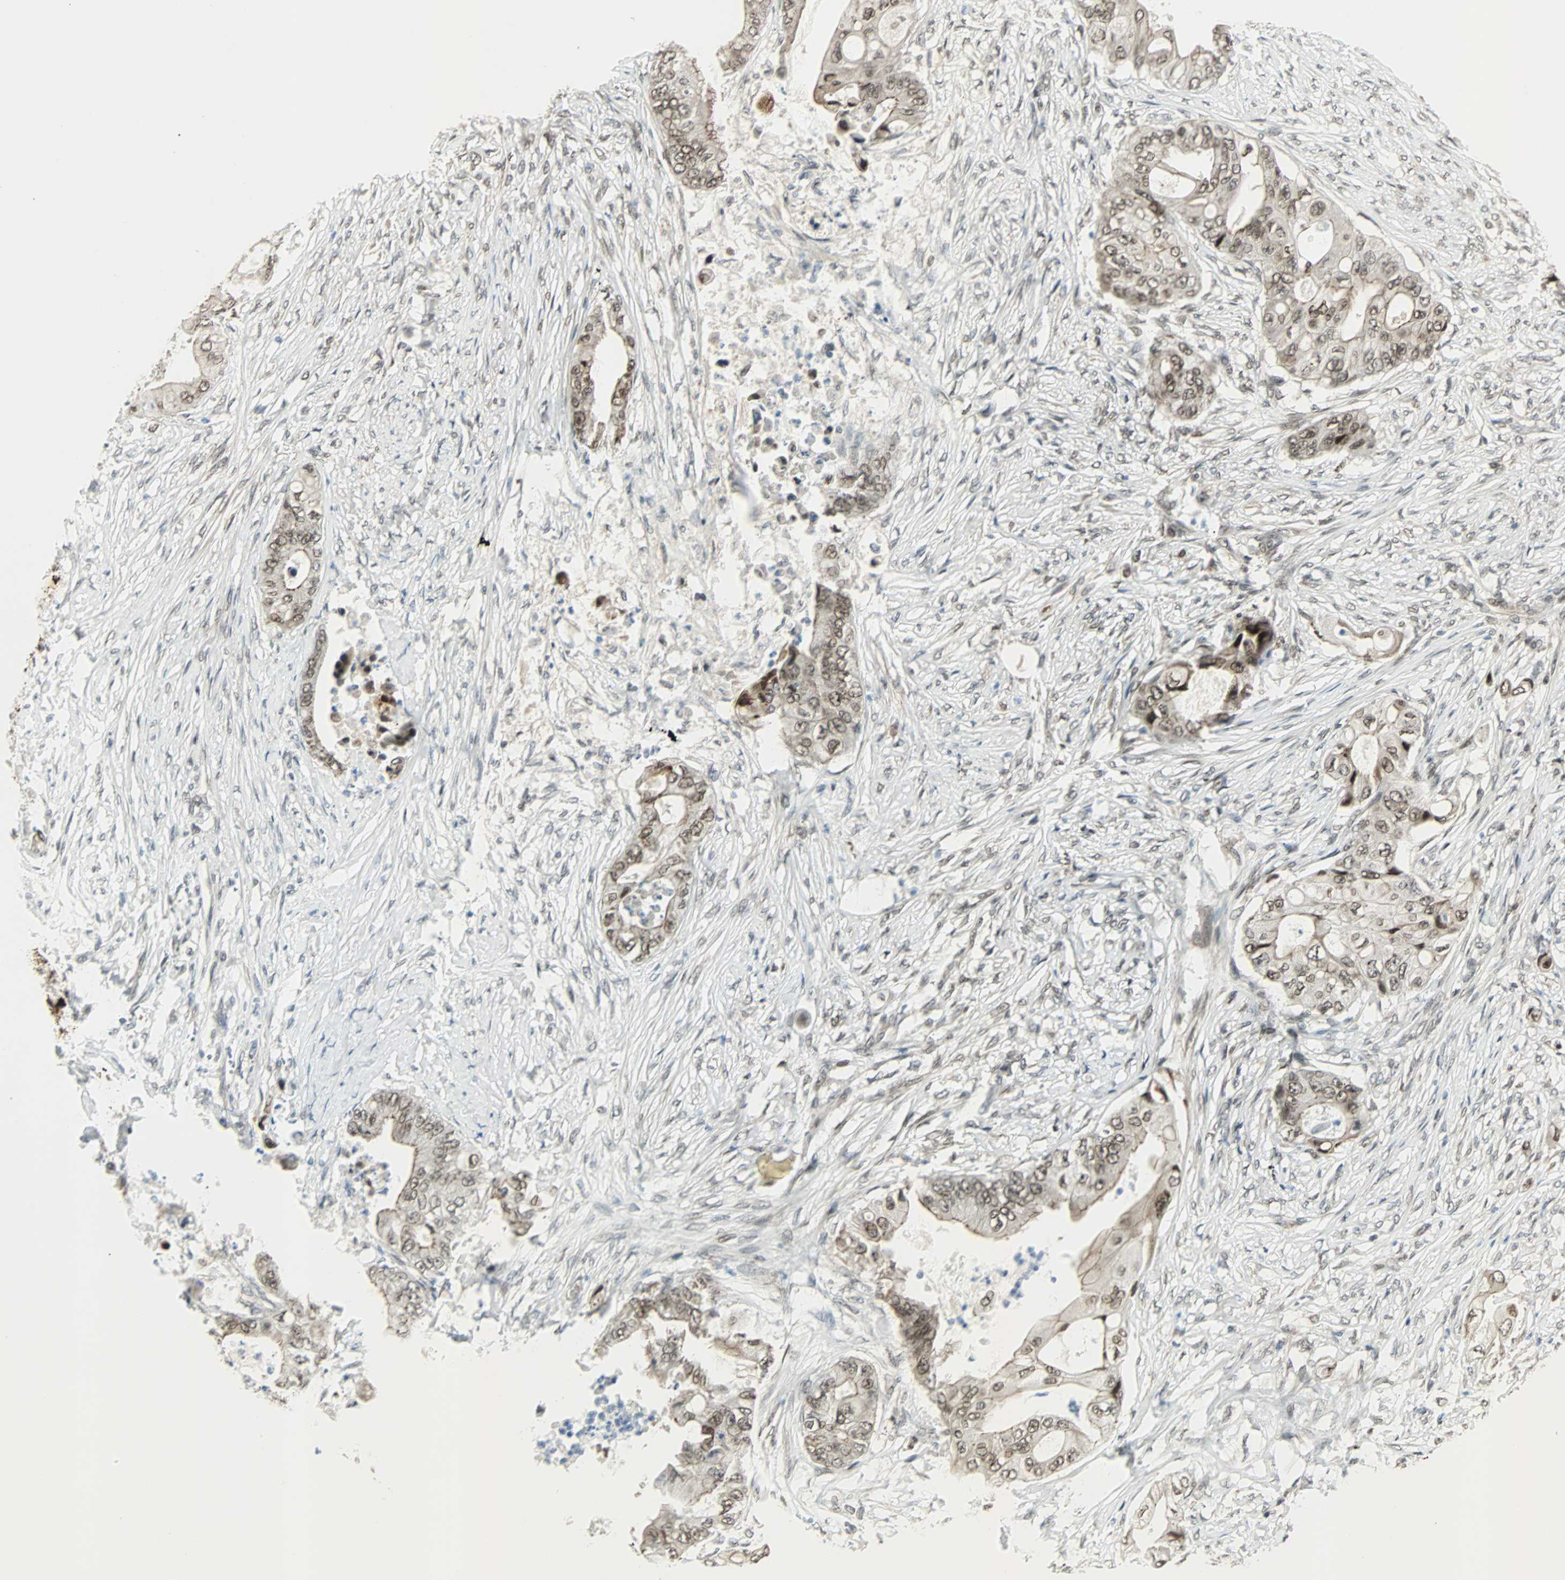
{"staining": {"intensity": "weak", "quantity": ">75%", "location": "cytoplasmic/membranous,nuclear"}, "tissue": "stomach cancer", "cell_type": "Tumor cells", "image_type": "cancer", "snomed": [{"axis": "morphology", "description": "Adenocarcinoma, NOS"}, {"axis": "topography", "description": "Stomach"}], "caption": "This image reveals immunohistochemistry (IHC) staining of stomach cancer, with low weak cytoplasmic/membranous and nuclear positivity in about >75% of tumor cells.", "gene": "CBX4", "patient": {"sex": "female", "age": 73}}